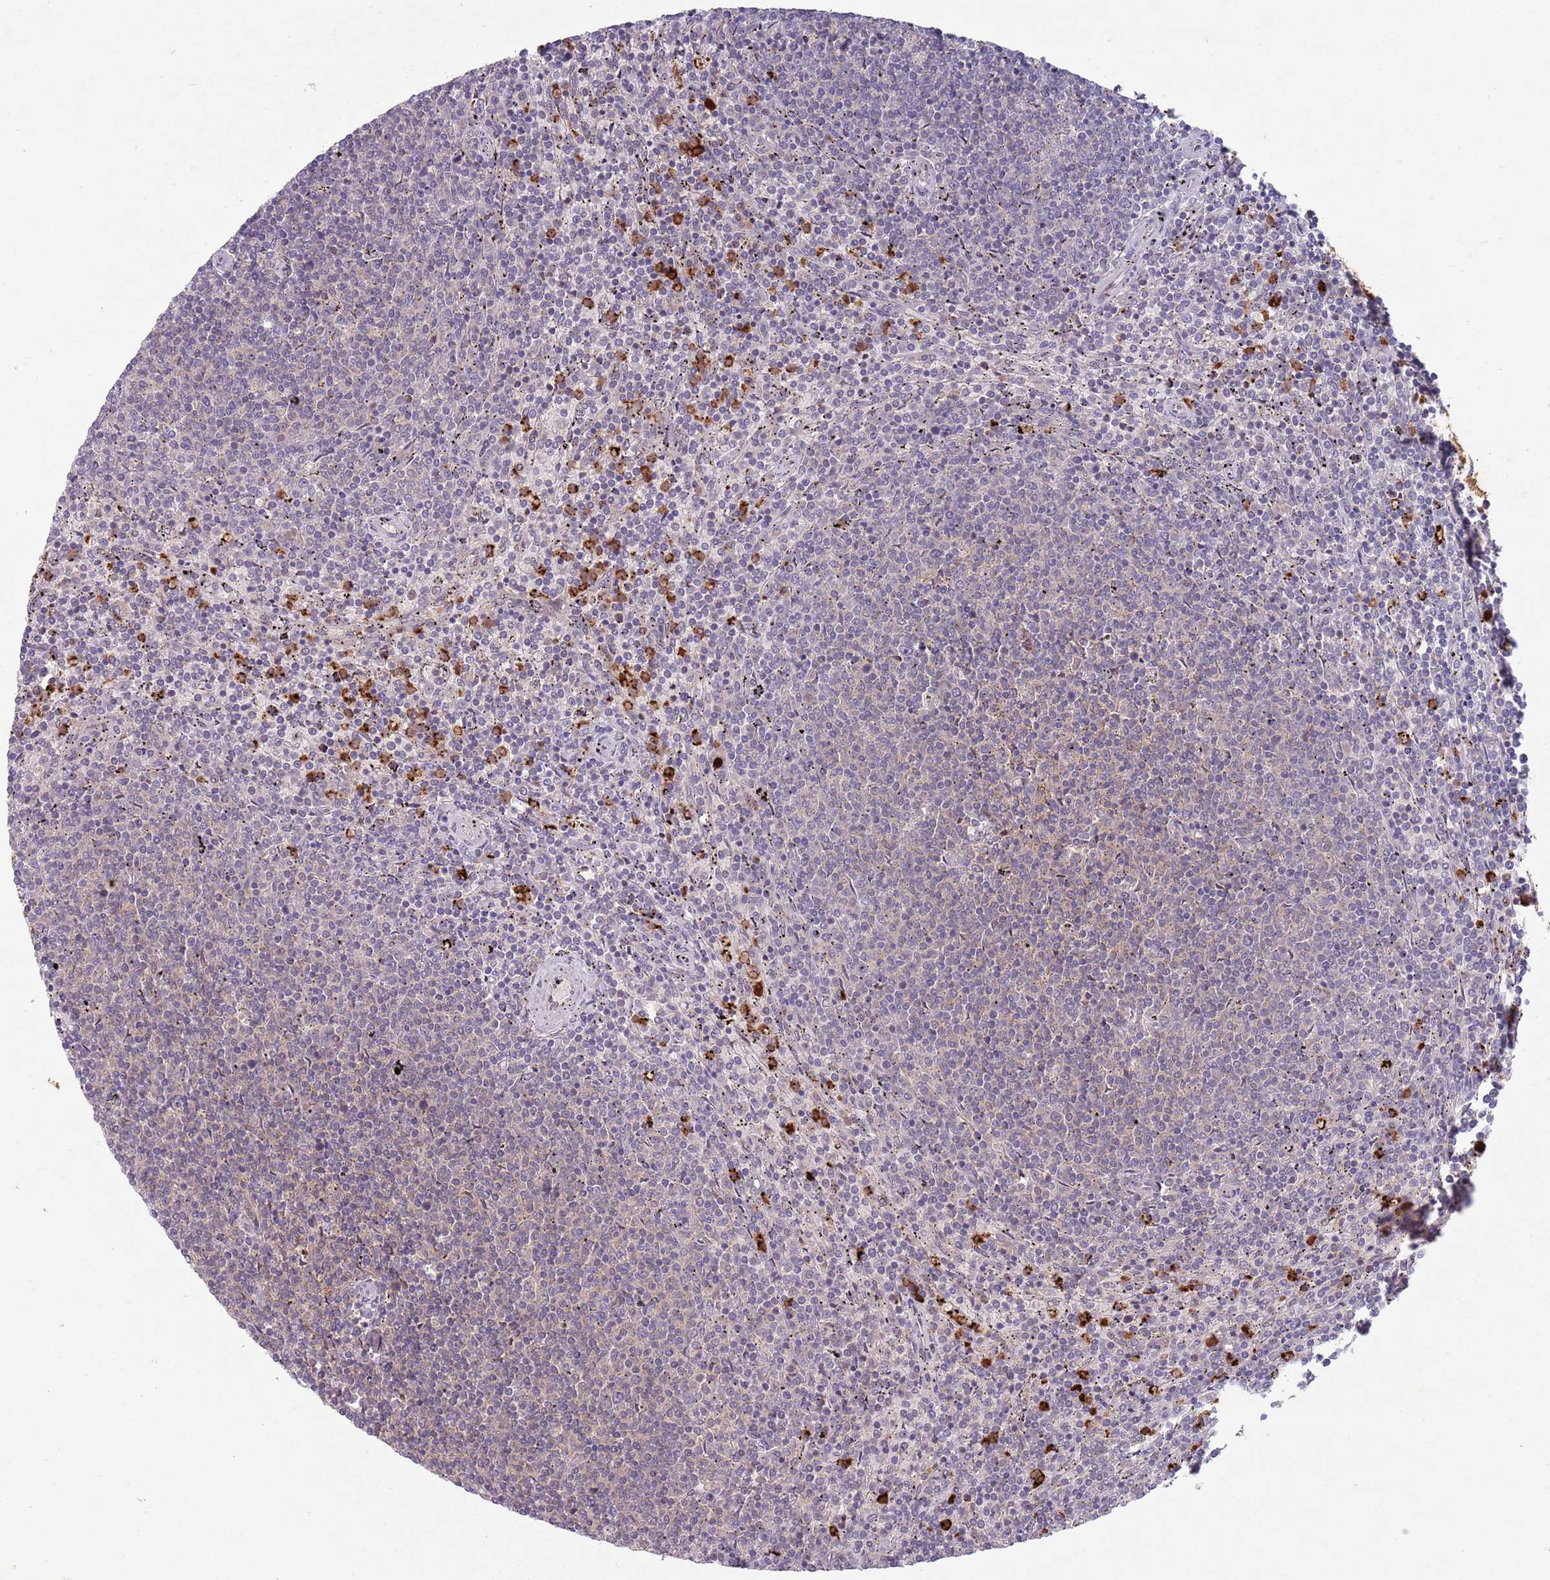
{"staining": {"intensity": "negative", "quantity": "none", "location": "none"}, "tissue": "lymphoma", "cell_type": "Tumor cells", "image_type": "cancer", "snomed": [{"axis": "morphology", "description": "Malignant lymphoma, non-Hodgkin's type, Low grade"}, {"axis": "topography", "description": "Spleen"}], "caption": "Tumor cells show no significant protein positivity in lymphoma. (Brightfield microscopy of DAB (3,3'-diaminobenzidine) IHC at high magnification).", "gene": "TYW1", "patient": {"sex": "female", "age": 50}}